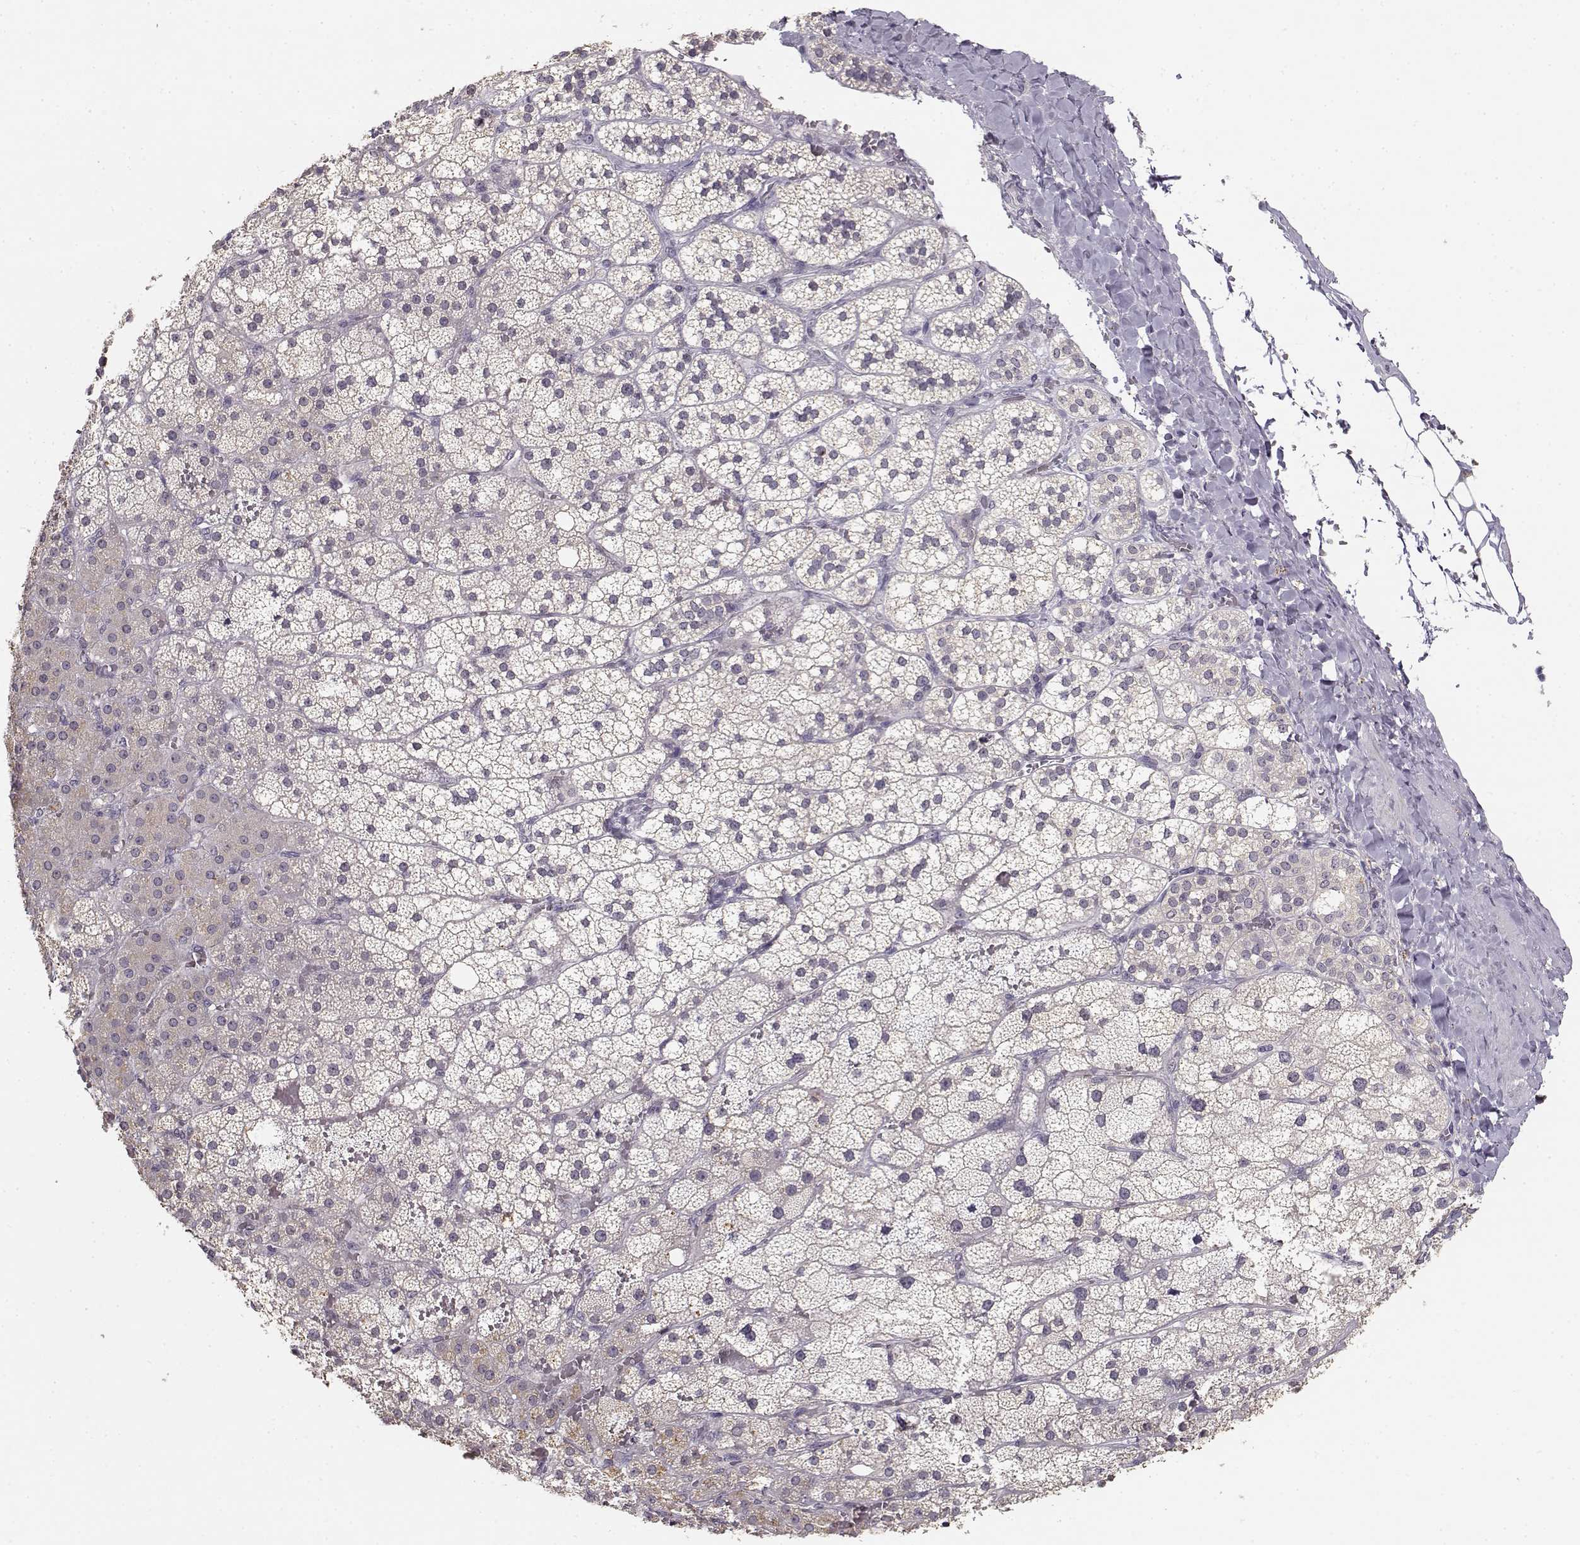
{"staining": {"intensity": "weak", "quantity": "<25%", "location": "cytoplasmic/membranous"}, "tissue": "adrenal gland", "cell_type": "Glandular cells", "image_type": "normal", "snomed": [{"axis": "morphology", "description": "Normal tissue, NOS"}, {"axis": "topography", "description": "Adrenal gland"}], "caption": "Micrograph shows no protein expression in glandular cells of normal adrenal gland.", "gene": "UROC1", "patient": {"sex": "male", "age": 53}}